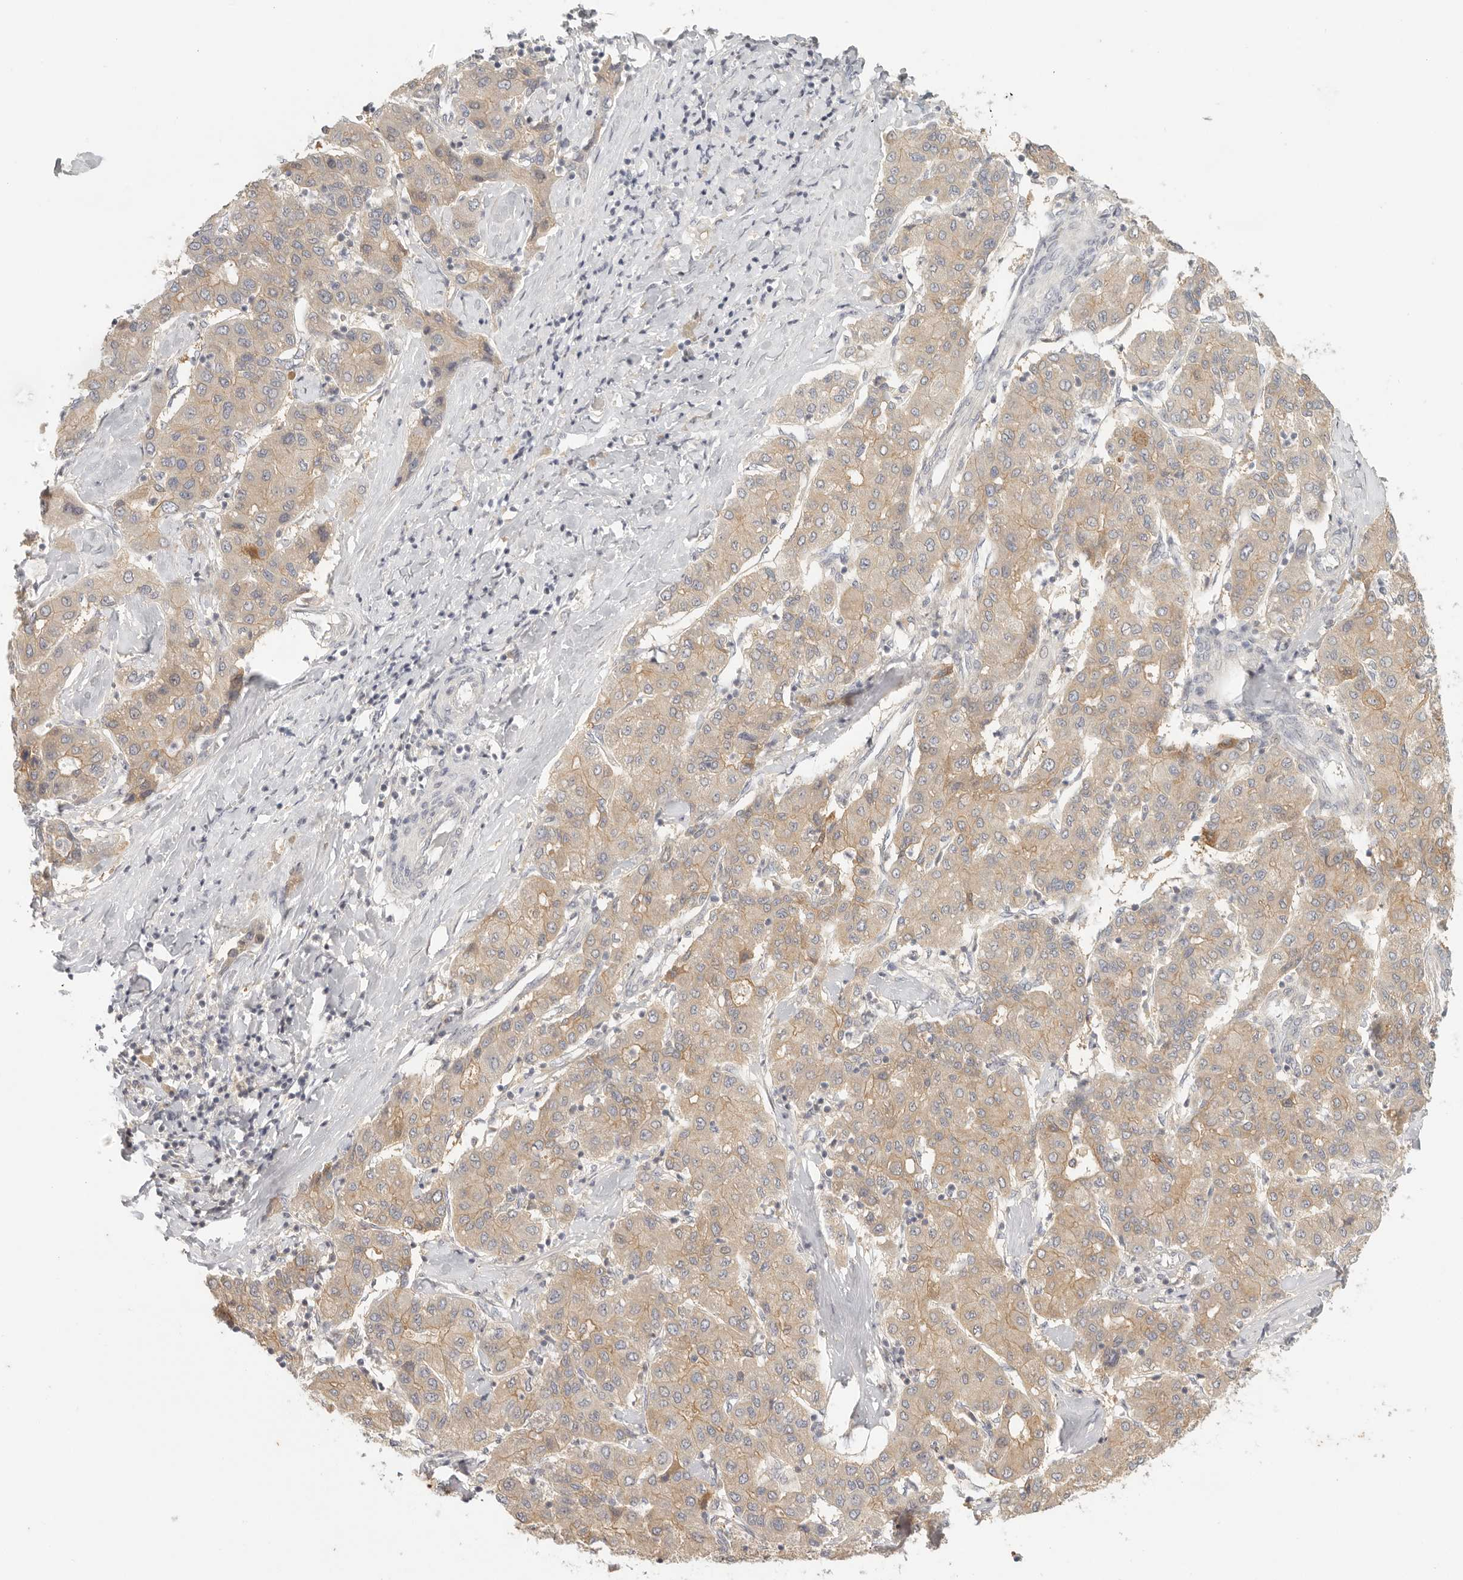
{"staining": {"intensity": "weak", "quantity": ">75%", "location": "cytoplasmic/membranous"}, "tissue": "liver cancer", "cell_type": "Tumor cells", "image_type": "cancer", "snomed": [{"axis": "morphology", "description": "Carcinoma, Hepatocellular, NOS"}, {"axis": "topography", "description": "Liver"}], "caption": "Immunohistochemistry (IHC) photomicrograph of neoplastic tissue: liver hepatocellular carcinoma stained using IHC demonstrates low levels of weak protein expression localized specifically in the cytoplasmic/membranous of tumor cells, appearing as a cytoplasmic/membranous brown color.", "gene": "AHDC1", "patient": {"sex": "male", "age": 65}}